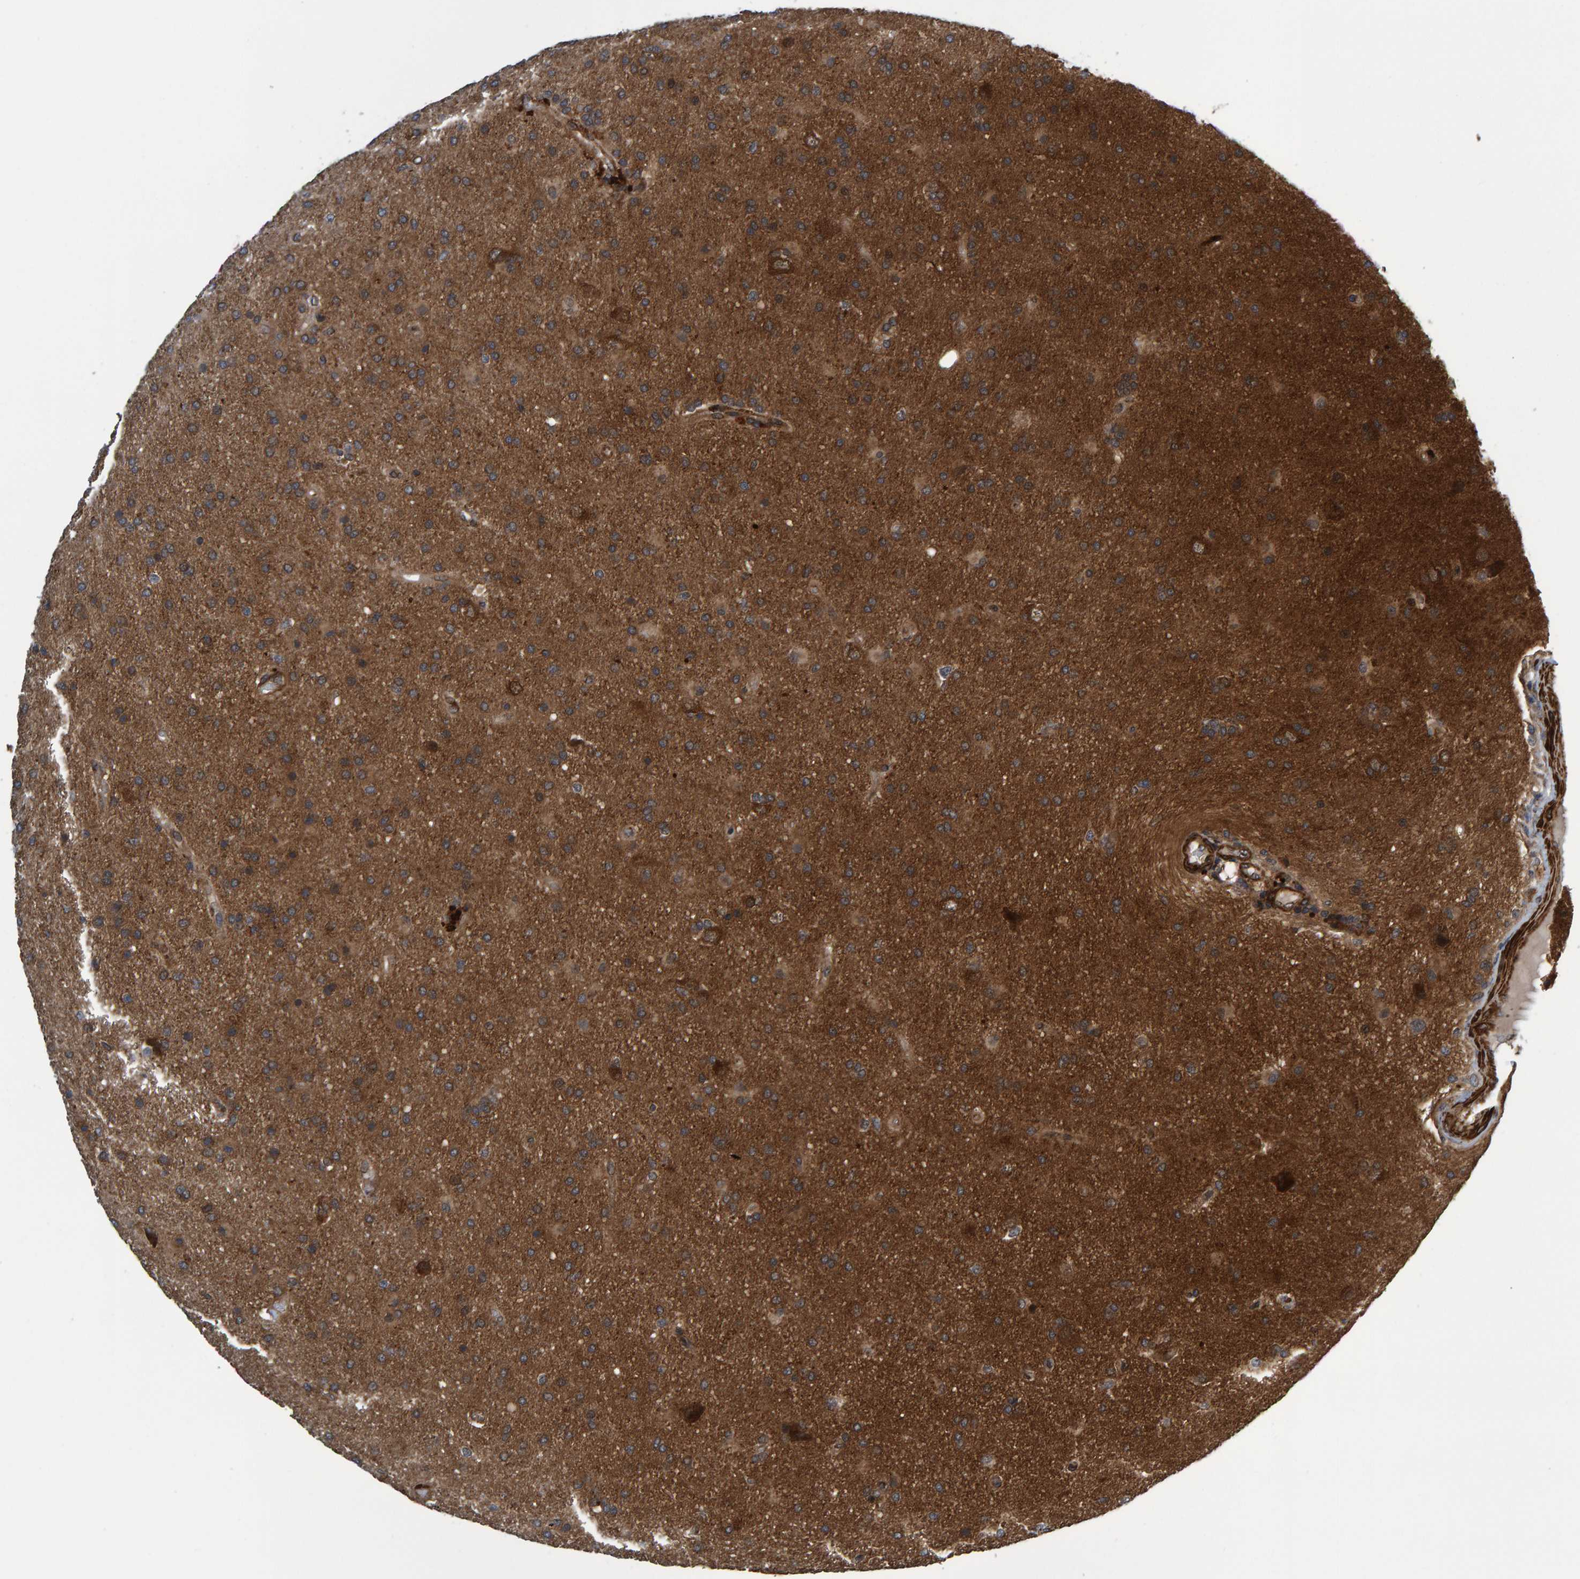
{"staining": {"intensity": "moderate", "quantity": ">75%", "location": "cytoplasmic/membranous"}, "tissue": "glioma", "cell_type": "Tumor cells", "image_type": "cancer", "snomed": [{"axis": "morphology", "description": "Glioma, malignant, High grade"}, {"axis": "topography", "description": "Brain"}], "caption": "Protein staining by immunohistochemistry shows moderate cytoplasmic/membranous positivity in approximately >75% of tumor cells in malignant glioma (high-grade).", "gene": "ATP6V1H", "patient": {"sex": "male", "age": 72}}